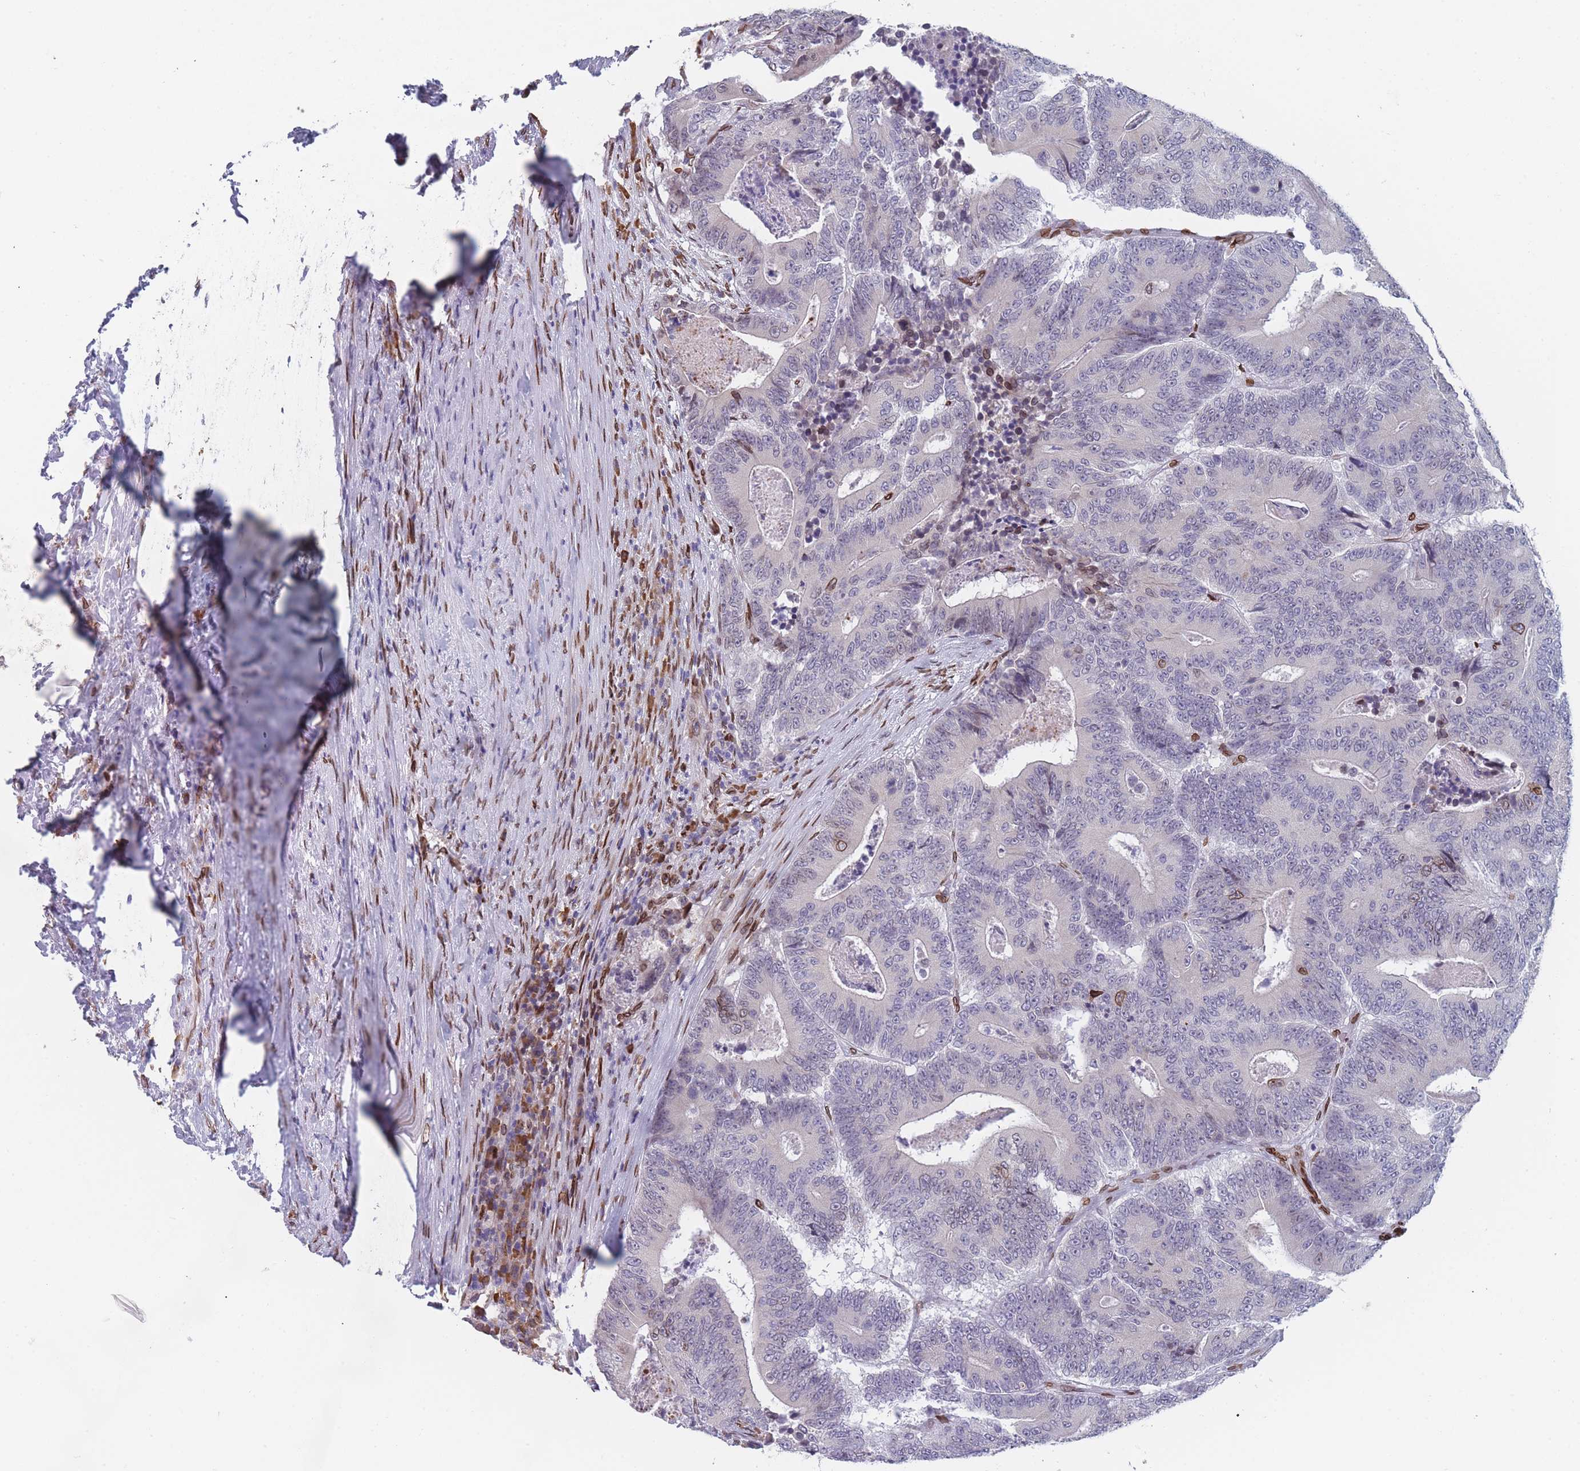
{"staining": {"intensity": "negative", "quantity": "none", "location": "none"}, "tissue": "colorectal cancer", "cell_type": "Tumor cells", "image_type": "cancer", "snomed": [{"axis": "morphology", "description": "Adenocarcinoma, NOS"}, {"axis": "topography", "description": "Colon"}], "caption": "Immunohistochemistry (IHC) histopathology image of neoplastic tissue: colorectal cancer stained with DAB shows no significant protein positivity in tumor cells.", "gene": "ZBTB1", "patient": {"sex": "male", "age": 83}}